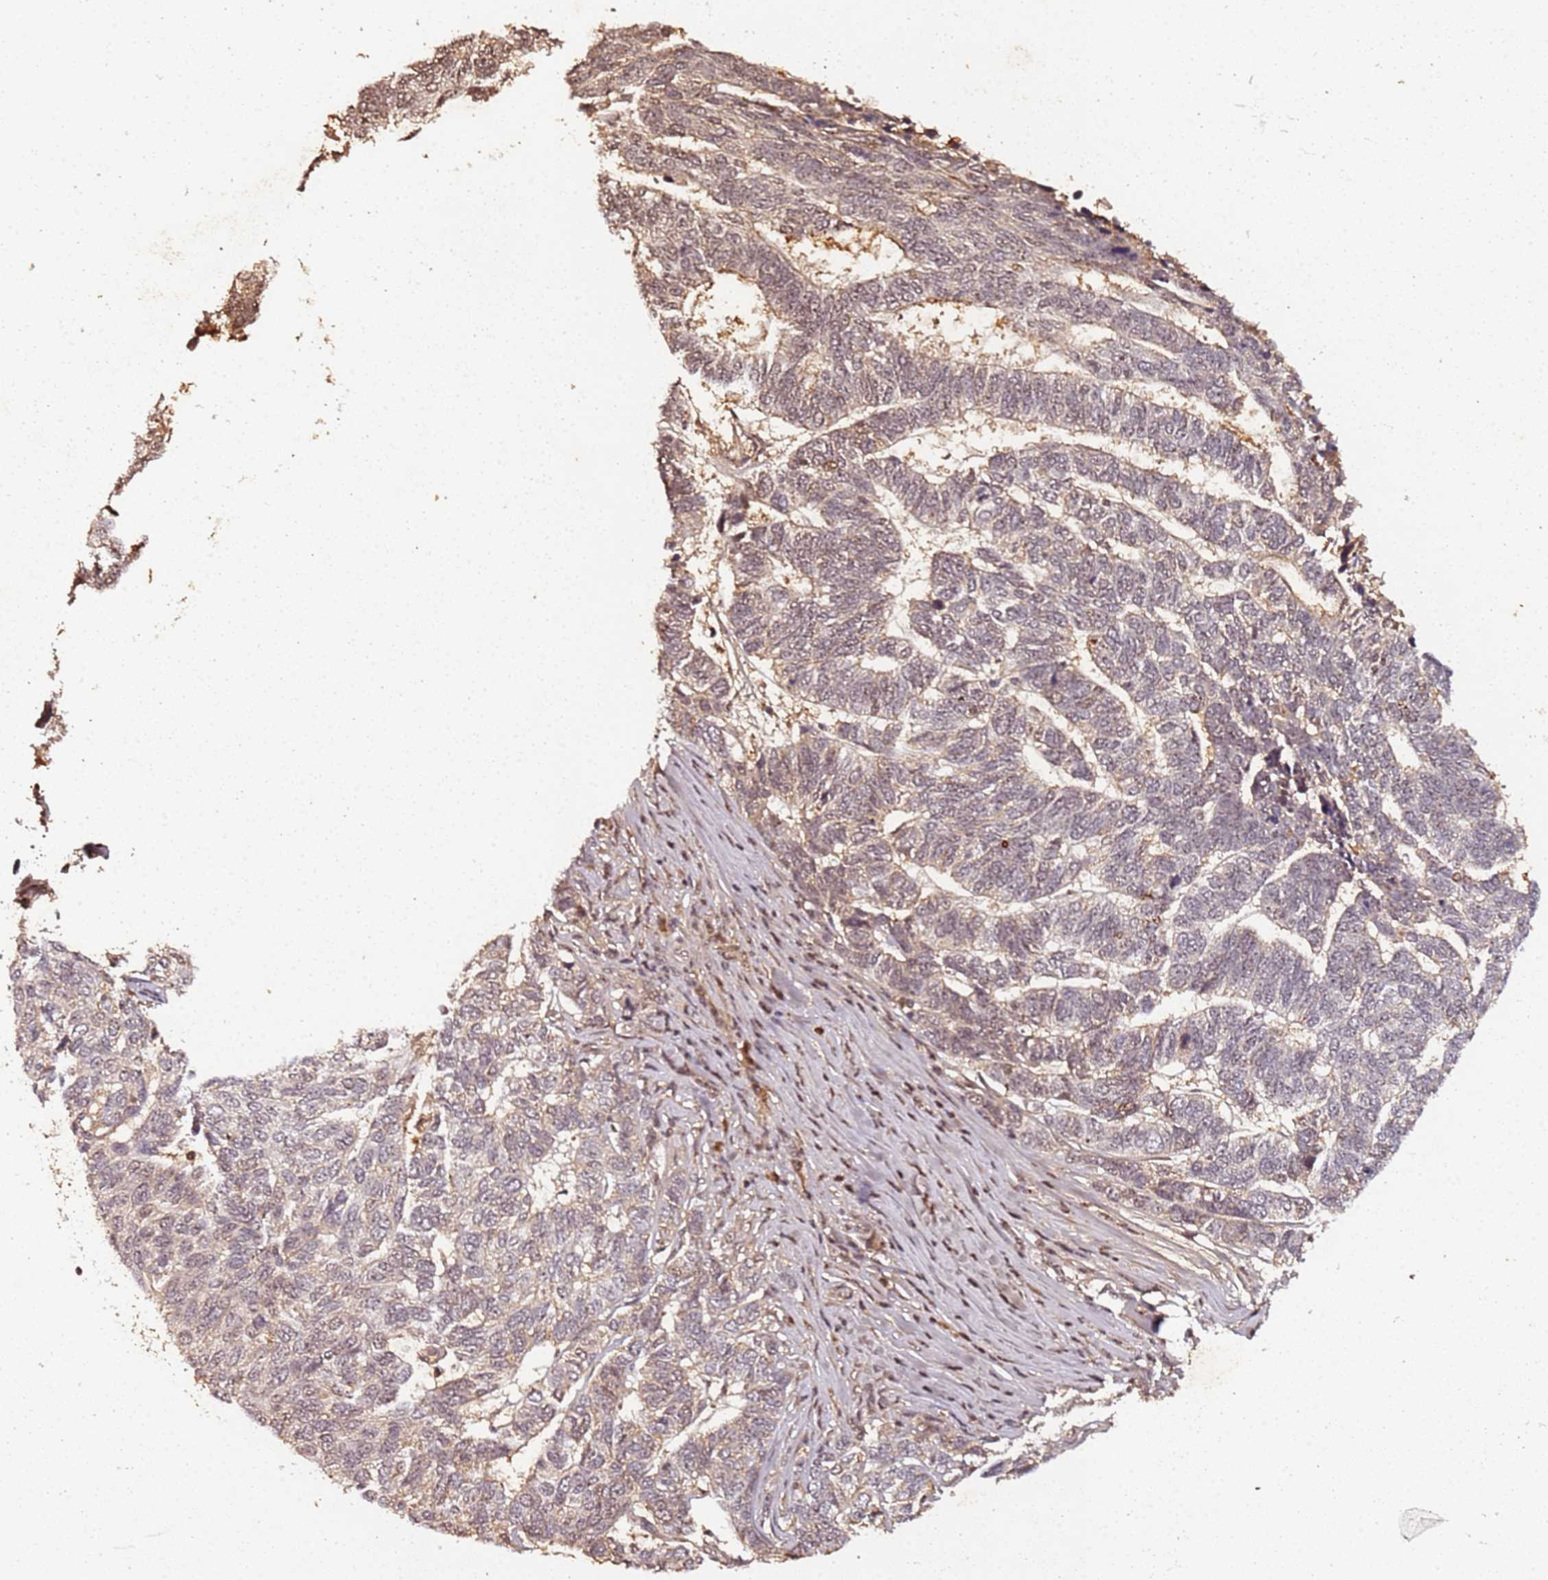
{"staining": {"intensity": "weak", "quantity": "<25%", "location": "cytoplasmic/membranous,nuclear"}, "tissue": "skin cancer", "cell_type": "Tumor cells", "image_type": "cancer", "snomed": [{"axis": "morphology", "description": "Basal cell carcinoma"}, {"axis": "topography", "description": "Skin"}], "caption": "This histopathology image is of skin cancer (basal cell carcinoma) stained with IHC to label a protein in brown with the nuclei are counter-stained blue. There is no expression in tumor cells. (DAB IHC, high magnification).", "gene": "COL1A2", "patient": {"sex": "female", "age": 65}}